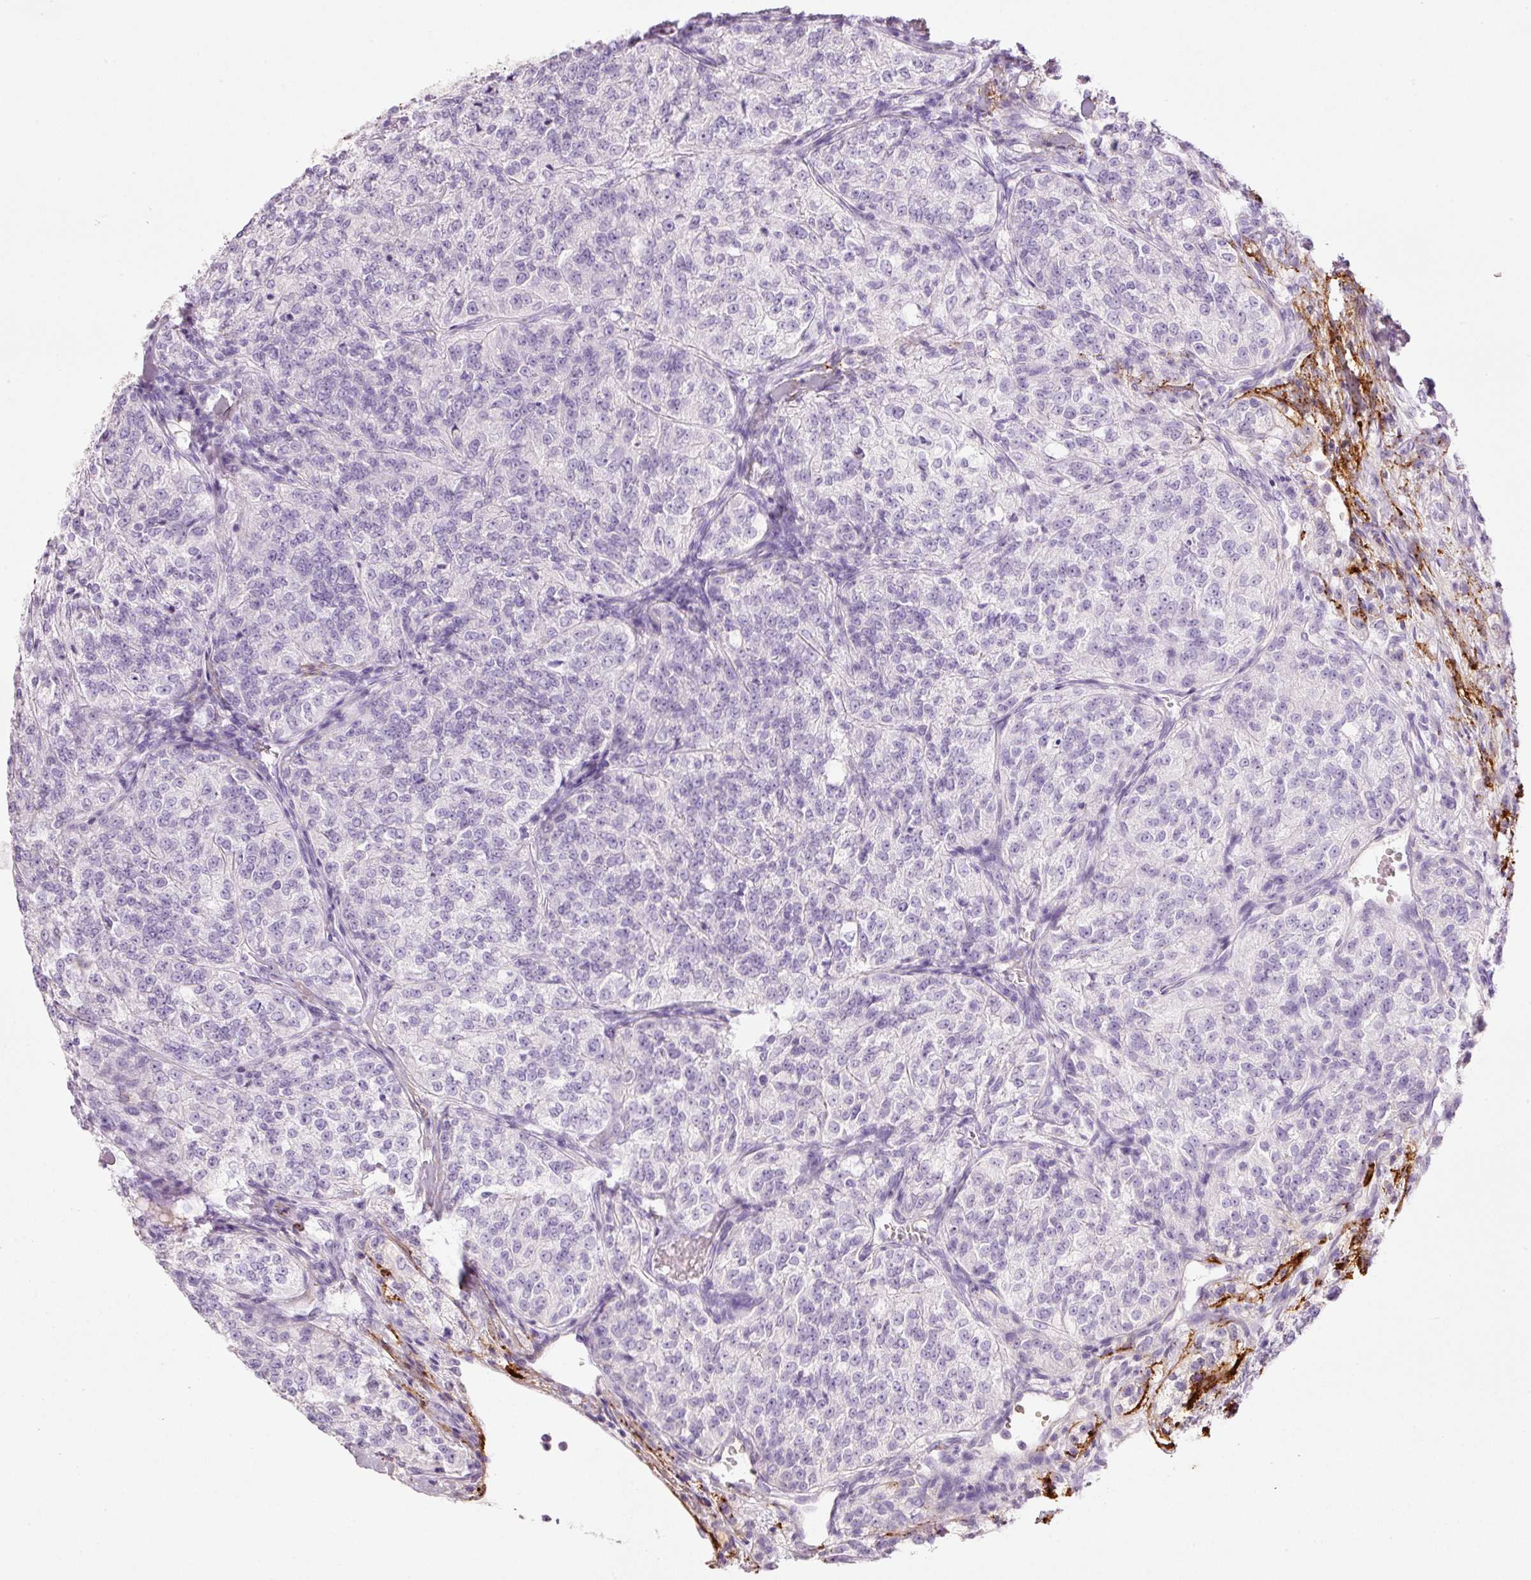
{"staining": {"intensity": "negative", "quantity": "none", "location": "none"}, "tissue": "renal cancer", "cell_type": "Tumor cells", "image_type": "cancer", "snomed": [{"axis": "morphology", "description": "Adenocarcinoma, NOS"}, {"axis": "topography", "description": "Kidney"}], "caption": "There is no significant staining in tumor cells of renal adenocarcinoma.", "gene": "MFAP4", "patient": {"sex": "female", "age": 63}}